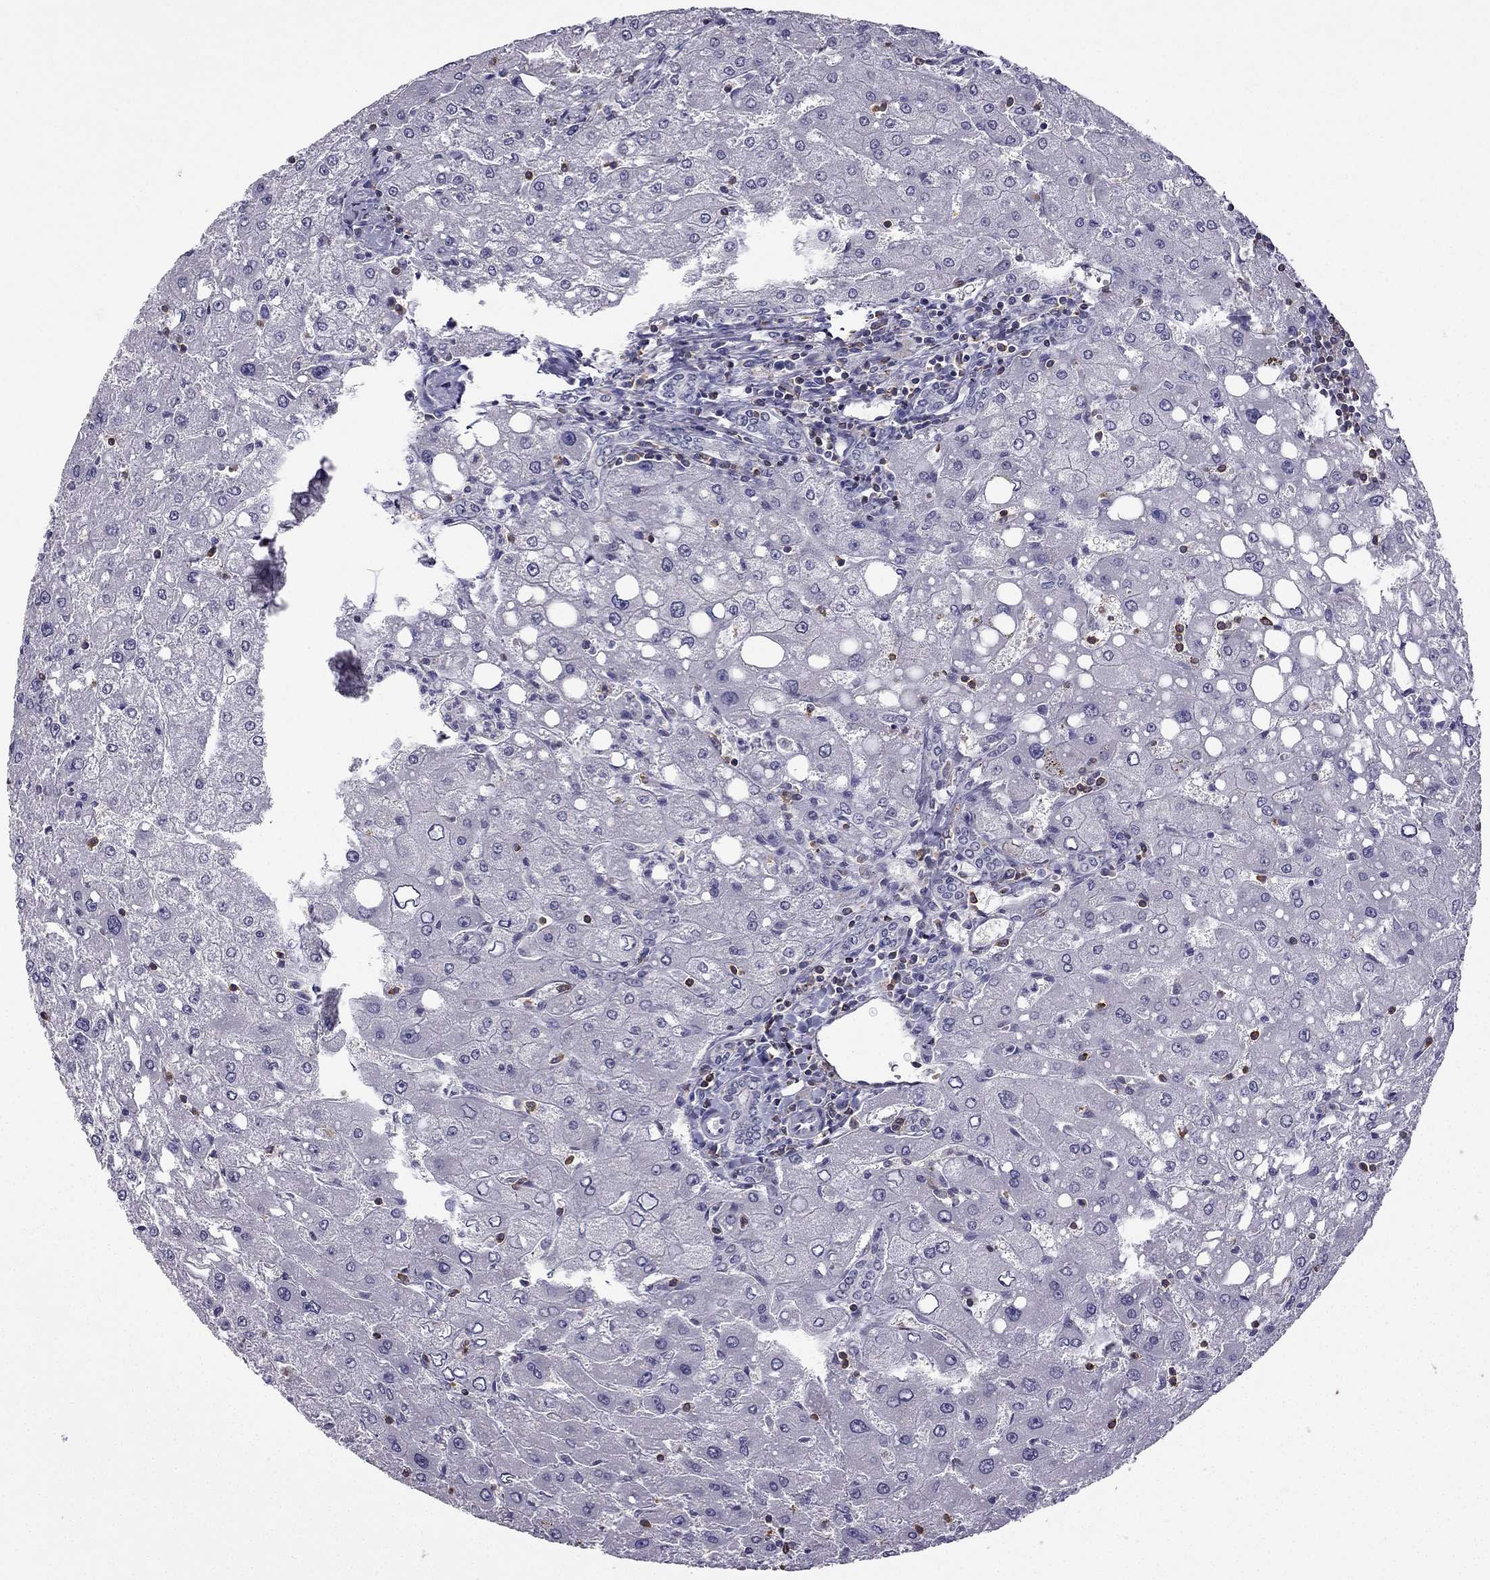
{"staining": {"intensity": "negative", "quantity": "none", "location": "none"}, "tissue": "liver", "cell_type": "Cholangiocytes", "image_type": "normal", "snomed": [{"axis": "morphology", "description": "Normal tissue, NOS"}, {"axis": "topography", "description": "Liver"}], "caption": "This is a histopathology image of immunohistochemistry staining of unremarkable liver, which shows no positivity in cholangiocytes.", "gene": "CCK", "patient": {"sex": "female", "age": 53}}